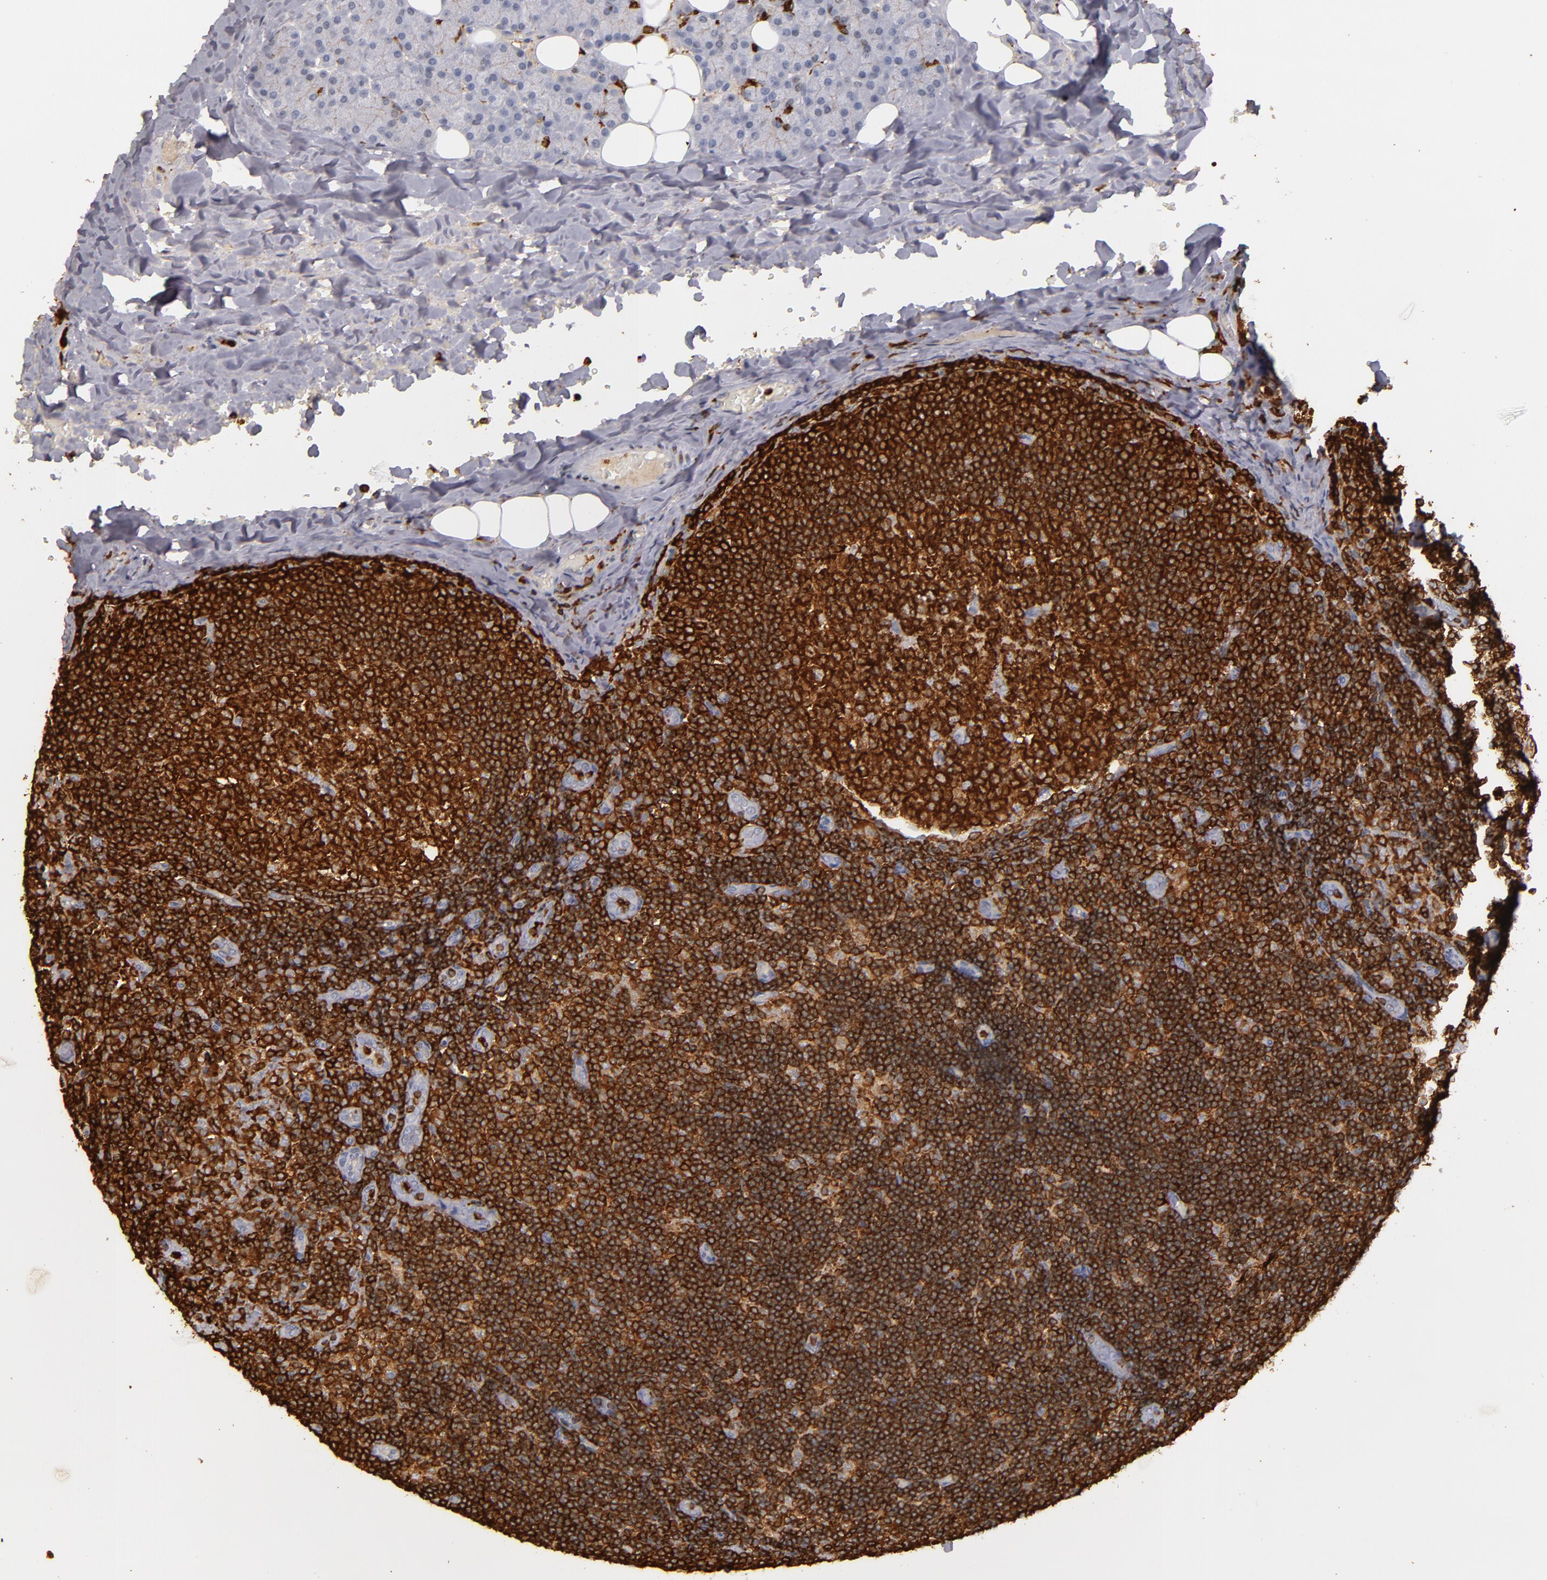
{"staining": {"intensity": "strong", "quantity": ">75%", "location": "cytoplasmic/membranous"}, "tissue": "lymph node", "cell_type": "Germinal center cells", "image_type": "normal", "snomed": [{"axis": "morphology", "description": "Normal tissue, NOS"}, {"axis": "topography", "description": "Lymph node"}, {"axis": "topography", "description": "Salivary gland"}], "caption": "Brown immunohistochemical staining in benign lymph node reveals strong cytoplasmic/membranous expression in approximately >75% of germinal center cells.", "gene": "WAS", "patient": {"sex": "male", "age": 8}}